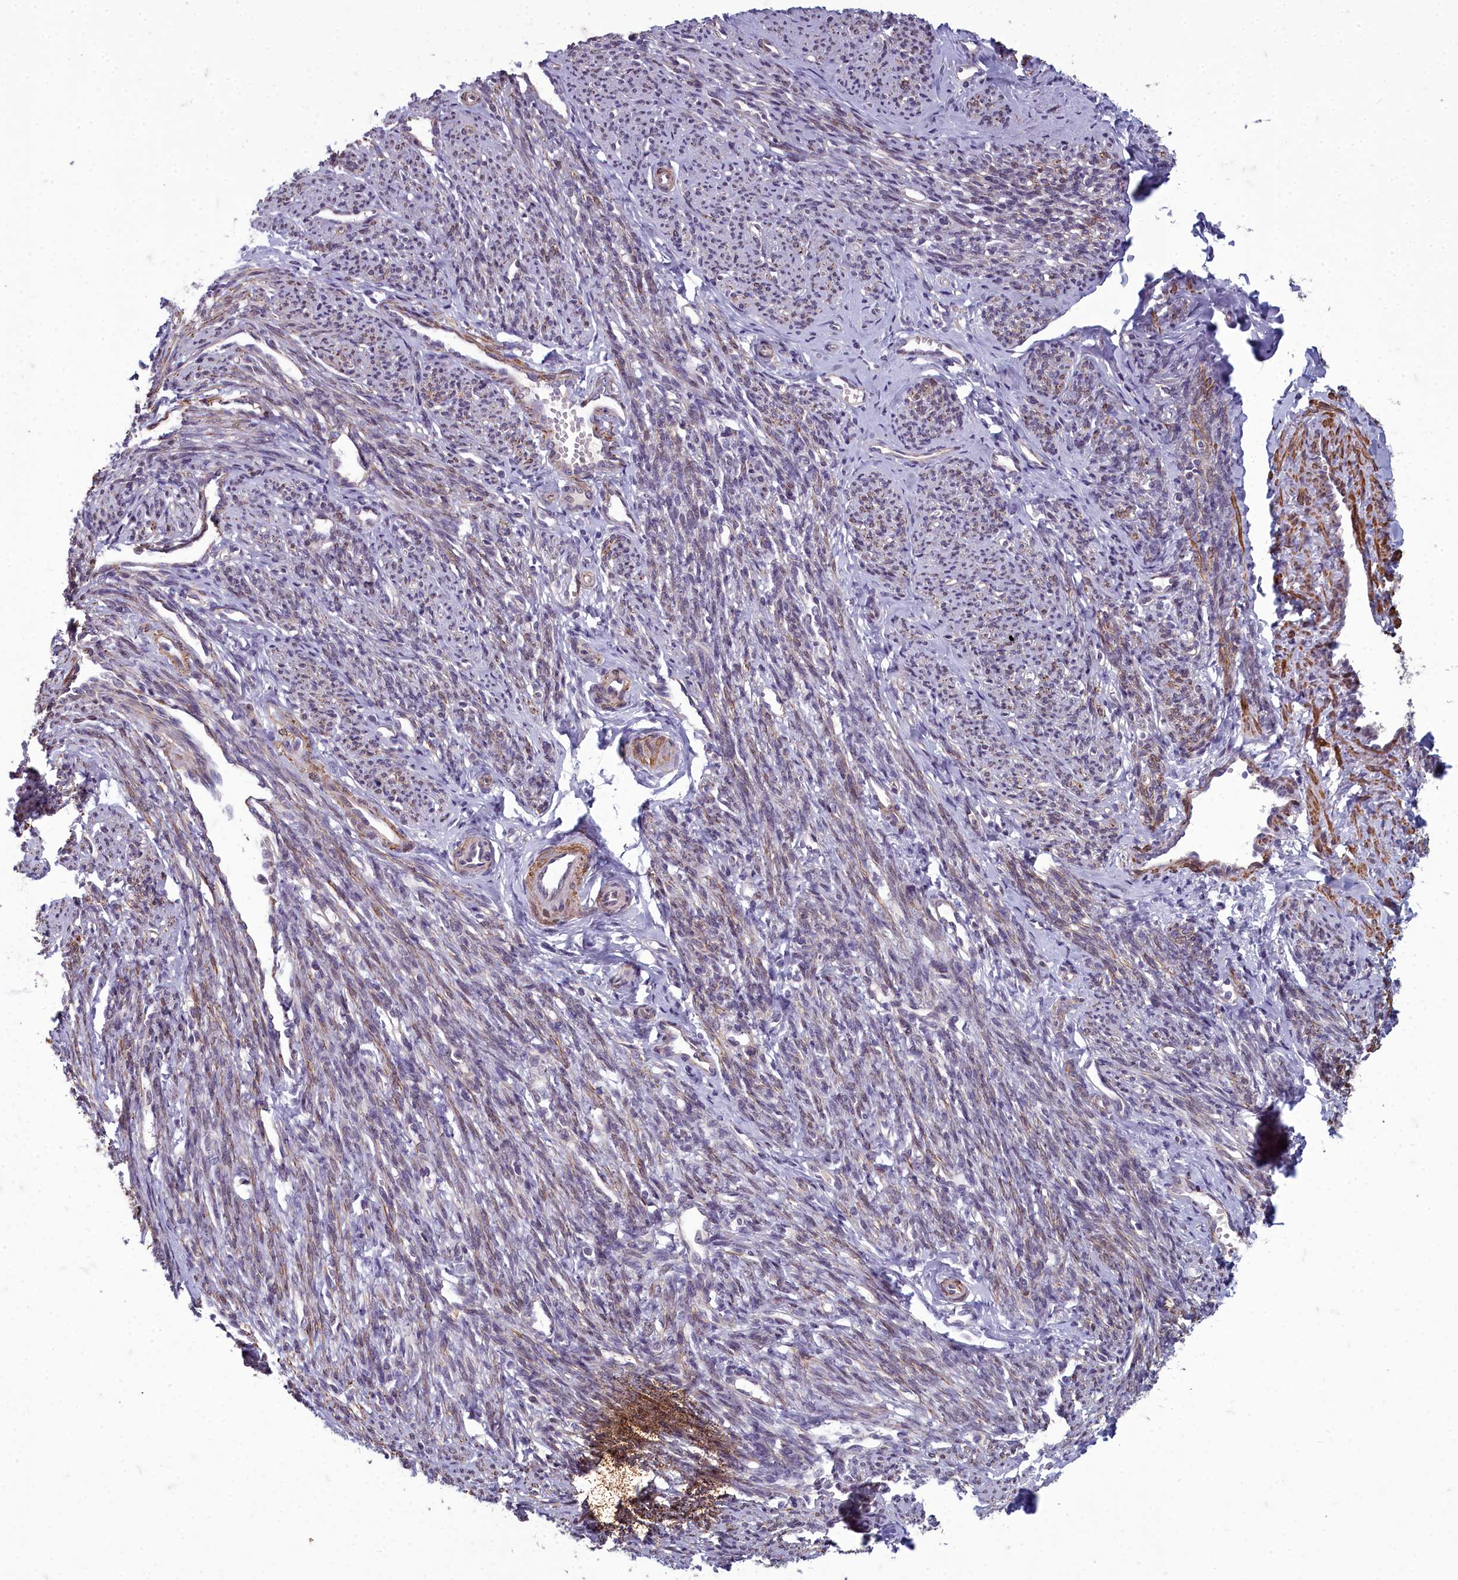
{"staining": {"intensity": "strong", "quantity": "25%-75%", "location": "cytoplasmic/membranous"}, "tissue": "smooth muscle", "cell_type": "Smooth muscle cells", "image_type": "normal", "snomed": [{"axis": "morphology", "description": "Normal tissue, NOS"}, {"axis": "topography", "description": "Smooth muscle"}, {"axis": "topography", "description": "Uterus"}], "caption": "Protein staining by IHC reveals strong cytoplasmic/membranous staining in approximately 25%-75% of smooth muscle cells in benign smooth muscle.", "gene": "ZNF626", "patient": {"sex": "female", "age": 59}}